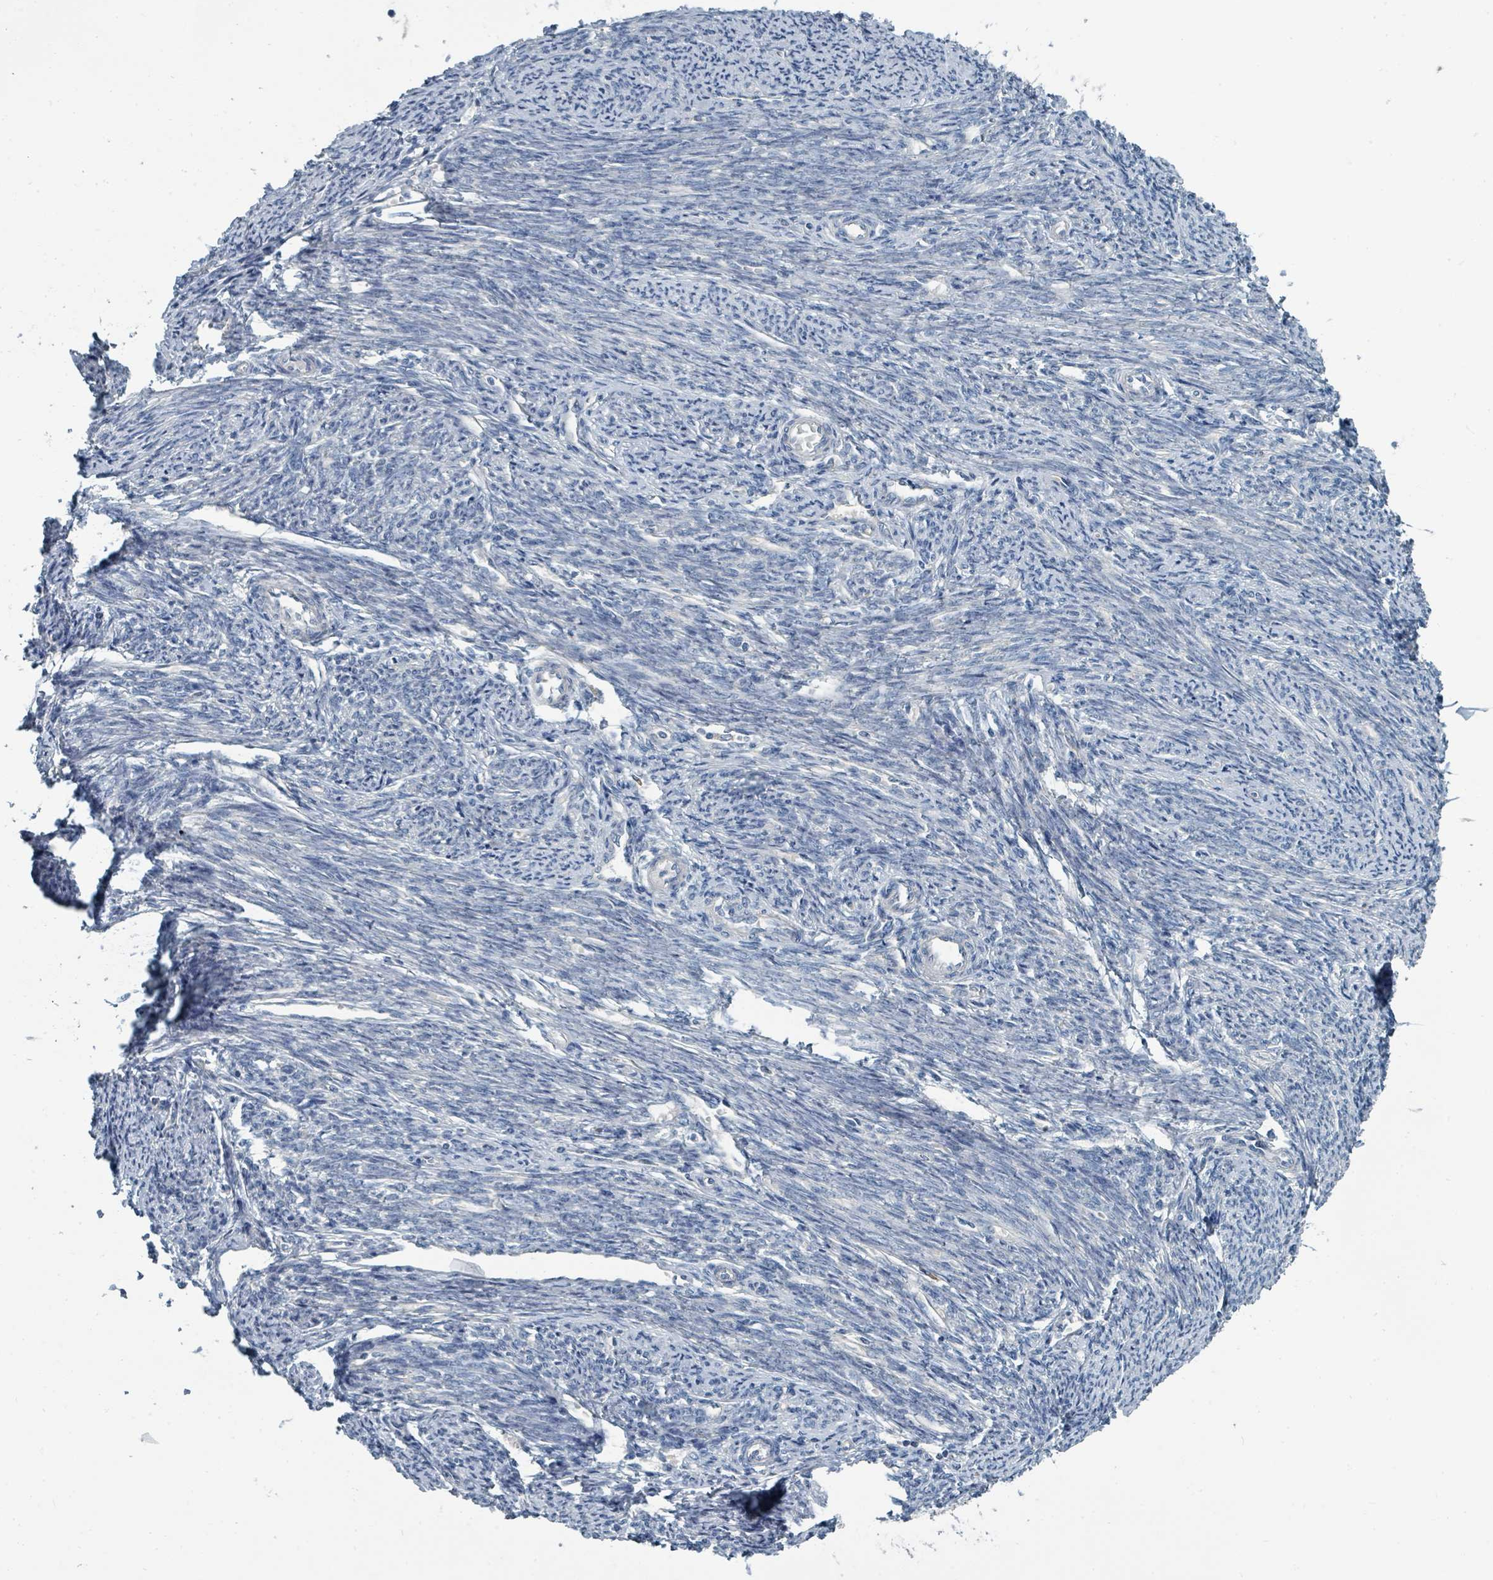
{"staining": {"intensity": "negative", "quantity": "none", "location": "none"}, "tissue": "smooth muscle", "cell_type": "Smooth muscle cells", "image_type": "normal", "snomed": [{"axis": "morphology", "description": "Normal tissue, NOS"}, {"axis": "topography", "description": "Smooth muscle"}, {"axis": "topography", "description": "Uterus"}], "caption": "Benign smooth muscle was stained to show a protein in brown. There is no significant staining in smooth muscle cells. The staining is performed using DAB brown chromogen with nuclei counter-stained in using hematoxylin.", "gene": "SLC25A23", "patient": {"sex": "female", "age": 59}}